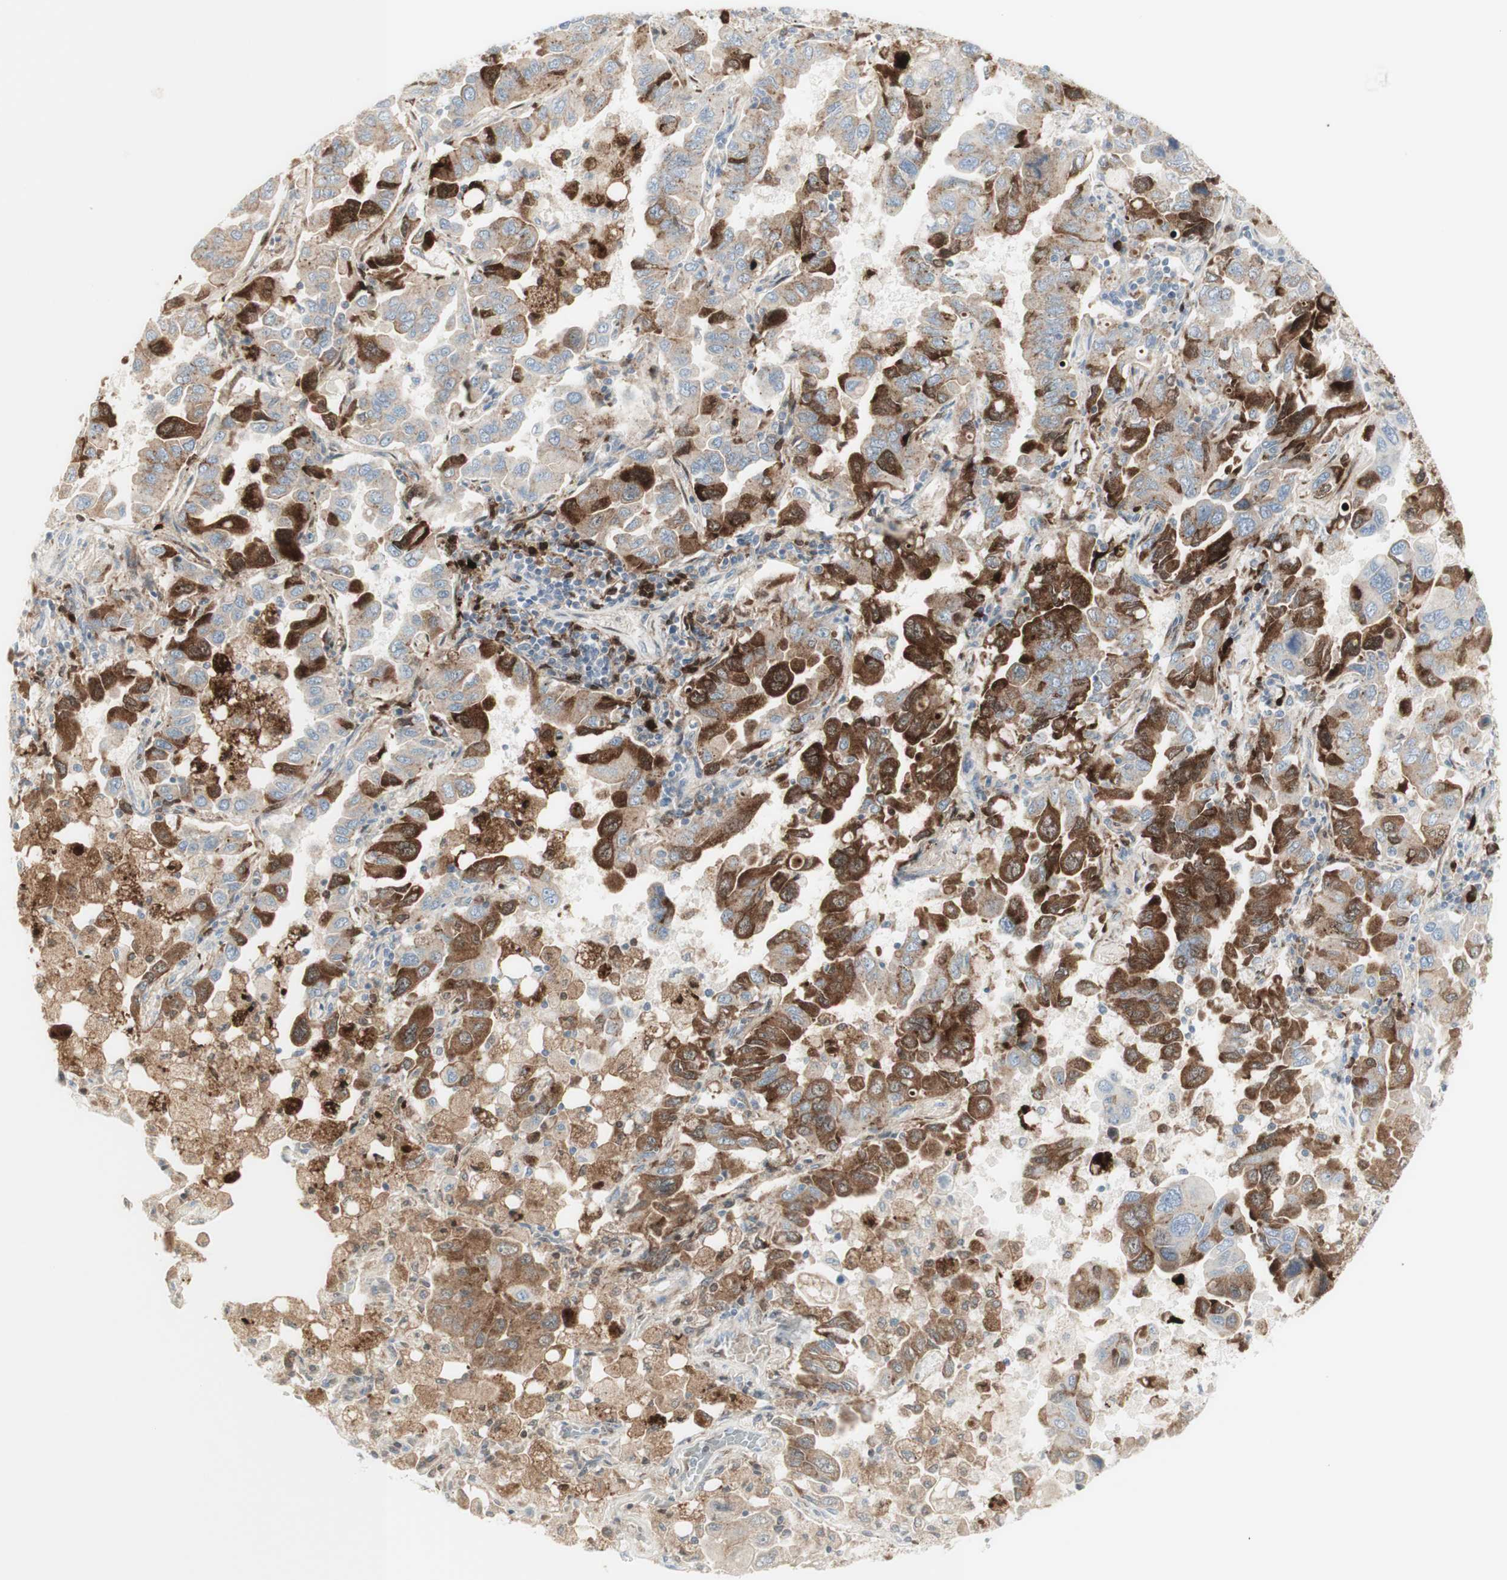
{"staining": {"intensity": "strong", "quantity": "25%-75%", "location": "cytoplasmic/membranous,nuclear"}, "tissue": "lung cancer", "cell_type": "Tumor cells", "image_type": "cancer", "snomed": [{"axis": "morphology", "description": "Adenocarcinoma, NOS"}, {"axis": "topography", "description": "Lung"}], "caption": "The immunohistochemical stain shows strong cytoplasmic/membranous and nuclear staining in tumor cells of lung adenocarcinoma tissue.", "gene": "MDK", "patient": {"sex": "male", "age": 64}}